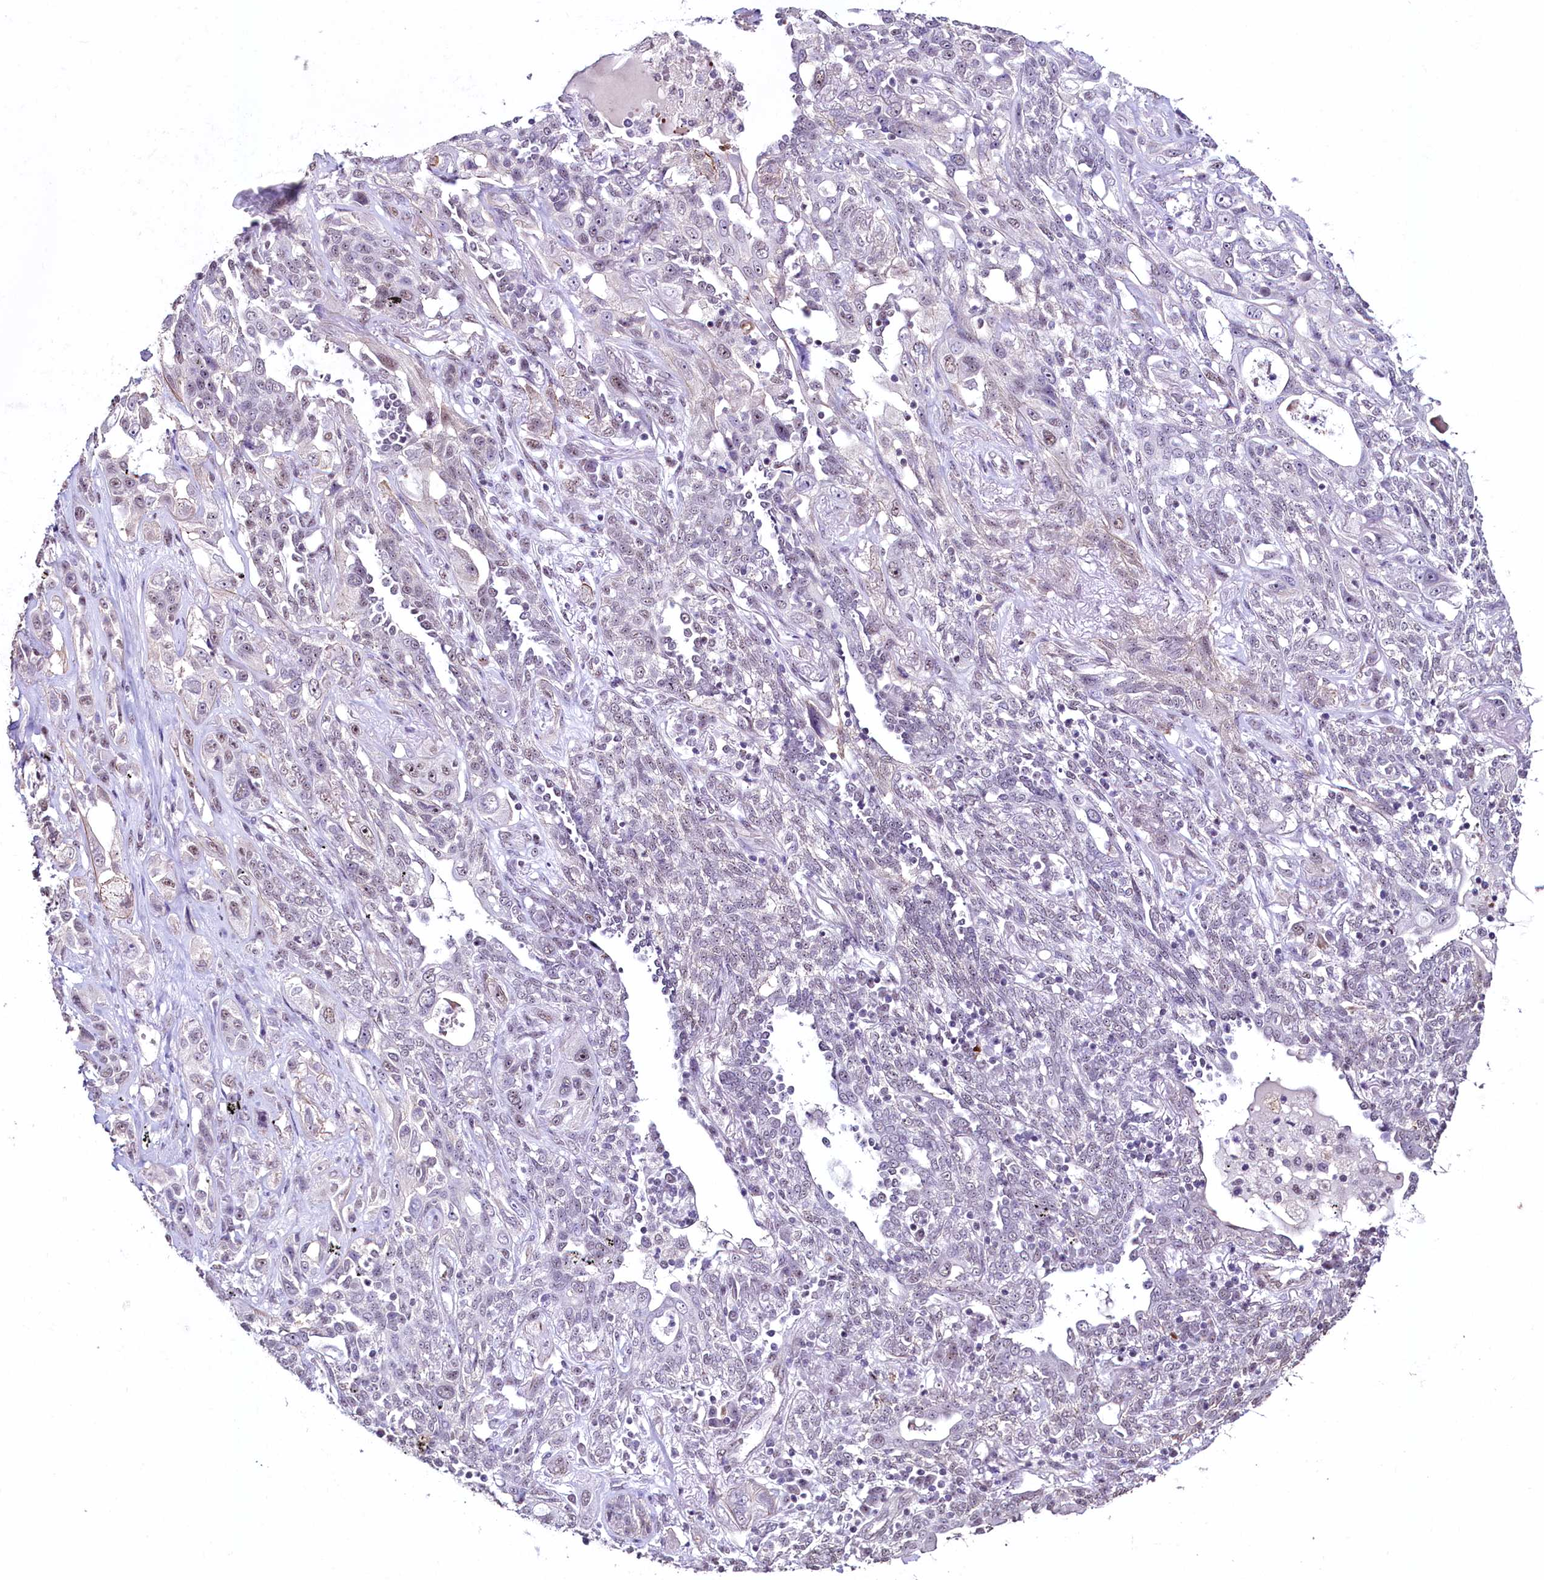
{"staining": {"intensity": "negative", "quantity": "none", "location": "none"}, "tissue": "lung cancer", "cell_type": "Tumor cells", "image_type": "cancer", "snomed": [{"axis": "morphology", "description": "Squamous cell carcinoma, NOS"}, {"axis": "topography", "description": "Lung"}], "caption": "IHC of lung squamous cell carcinoma displays no staining in tumor cells.", "gene": "SFSWAP", "patient": {"sex": "female", "age": 70}}